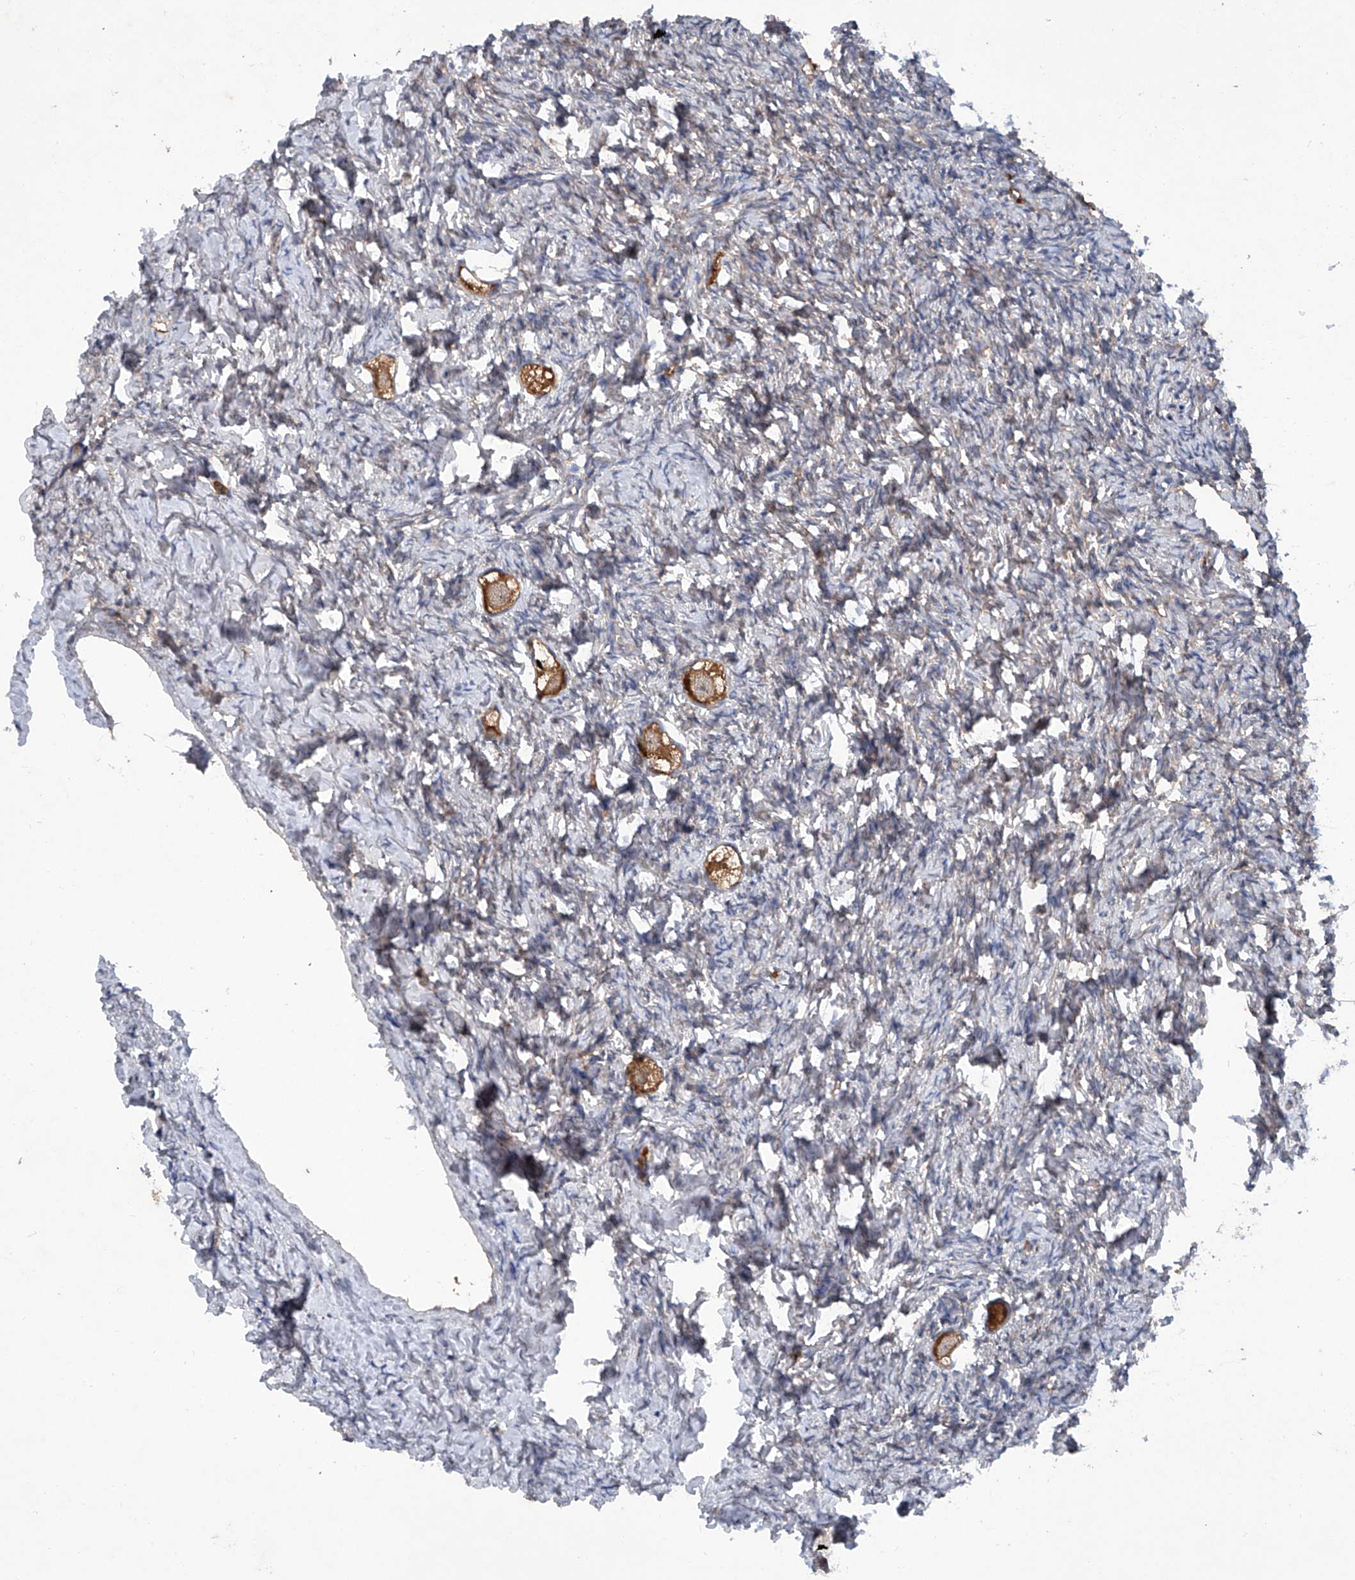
{"staining": {"intensity": "strong", "quantity": ">75%", "location": "cytoplasmic/membranous"}, "tissue": "ovary", "cell_type": "Follicle cells", "image_type": "normal", "snomed": [{"axis": "morphology", "description": "Normal tissue, NOS"}, {"axis": "topography", "description": "Ovary"}], "caption": "A brown stain labels strong cytoplasmic/membranous staining of a protein in follicle cells of unremarkable human ovary.", "gene": "ASCC3", "patient": {"sex": "female", "age": 27}}